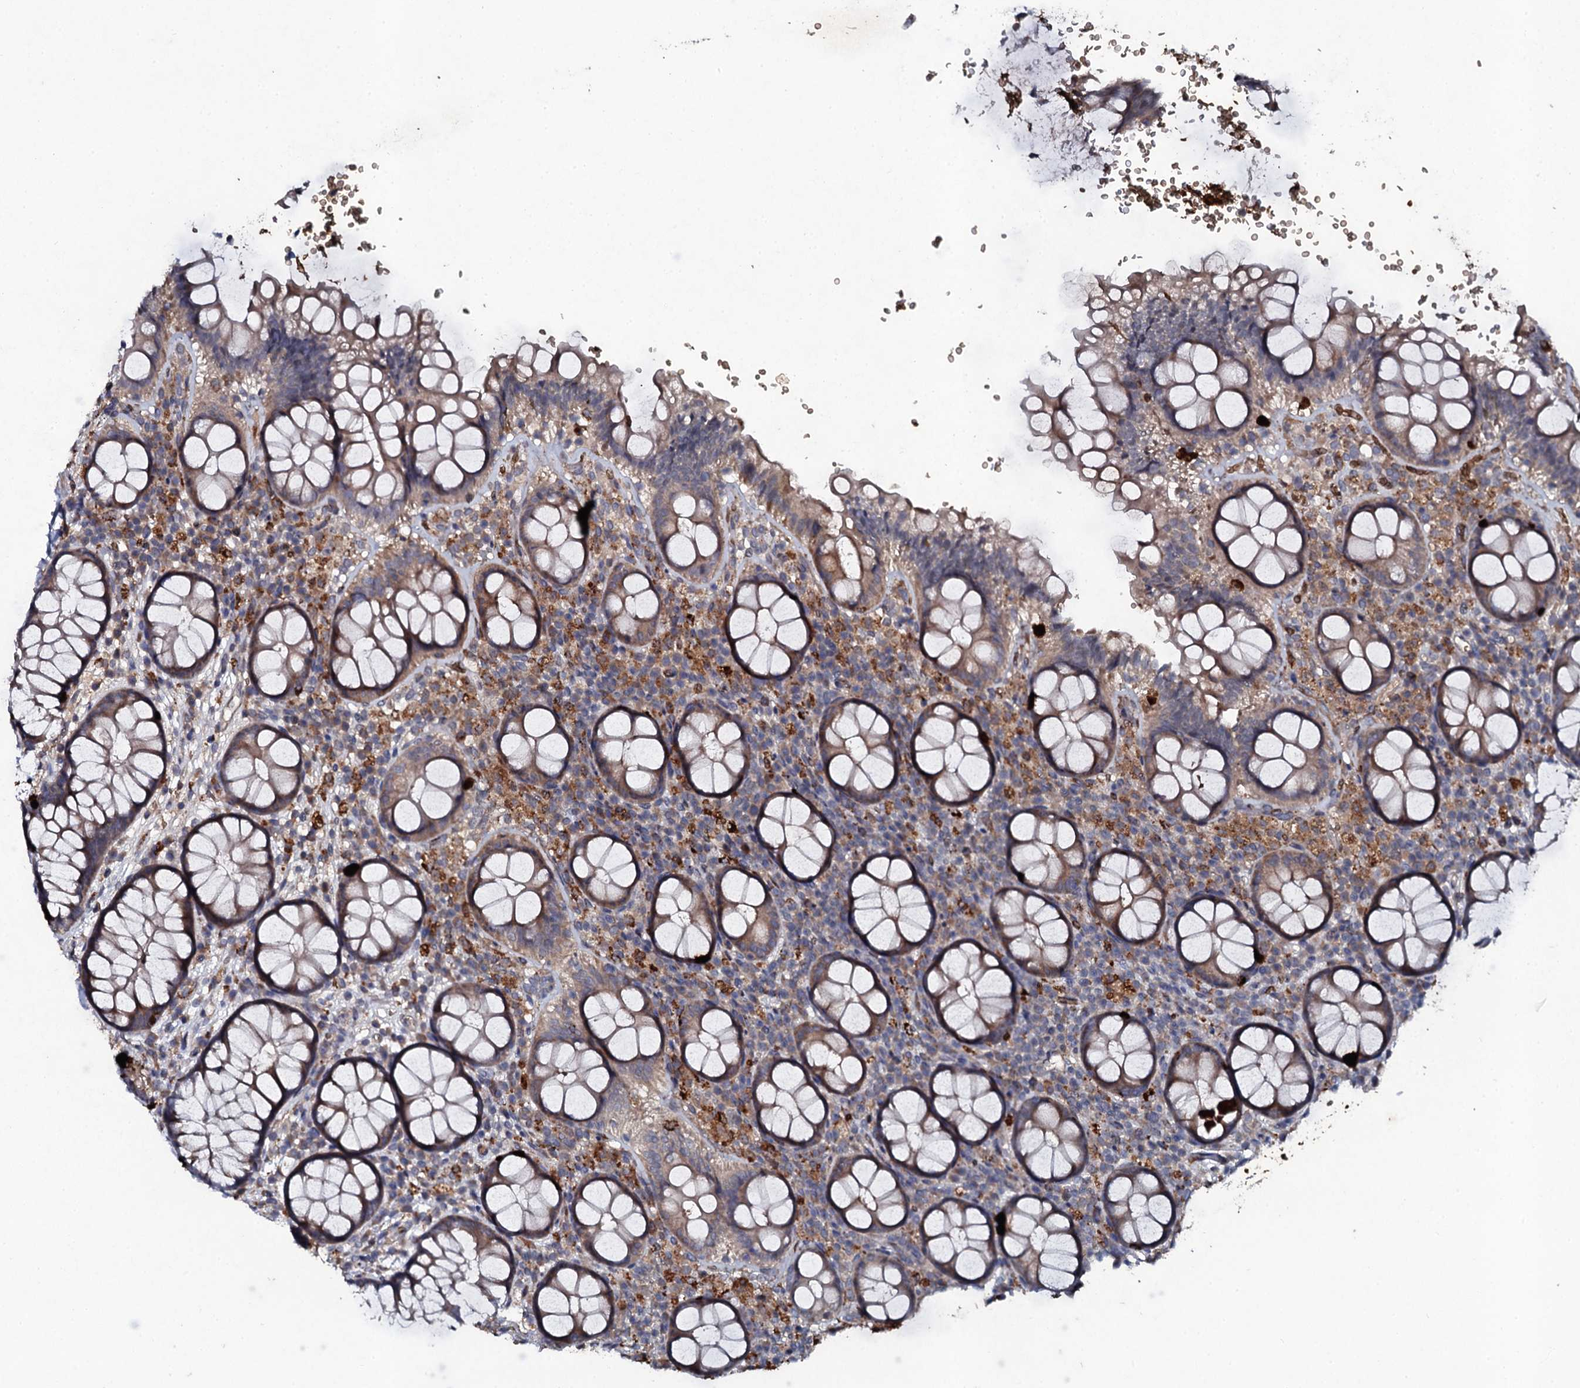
{"staining": {"intensity": "moderate", "quantity": "25%-75%", "location": "cytoplasmic/membranous"}, "tissue": "rectum", "cell_type": "Glandular cells", "image_type": "normal", "snomed": [{"axis": "morphology", "description": "Normal tissue, NOS"}, {"axis": "topography", "description": "Rectum"}], "caption": "Unremarkable rectum displays moderate cytoplasmic/membranous expression in approximately 25%-75% of glandular cells, visualized by immunohistochemistry. The protein is stained brown, and the nuclei are stained in blue (DAB (3,3'-diaminobenzidine) IHC with brightfield microscopy, high magnification).", "gene": "LRRC28", "patient": {"sex": "male", "age": 83}}